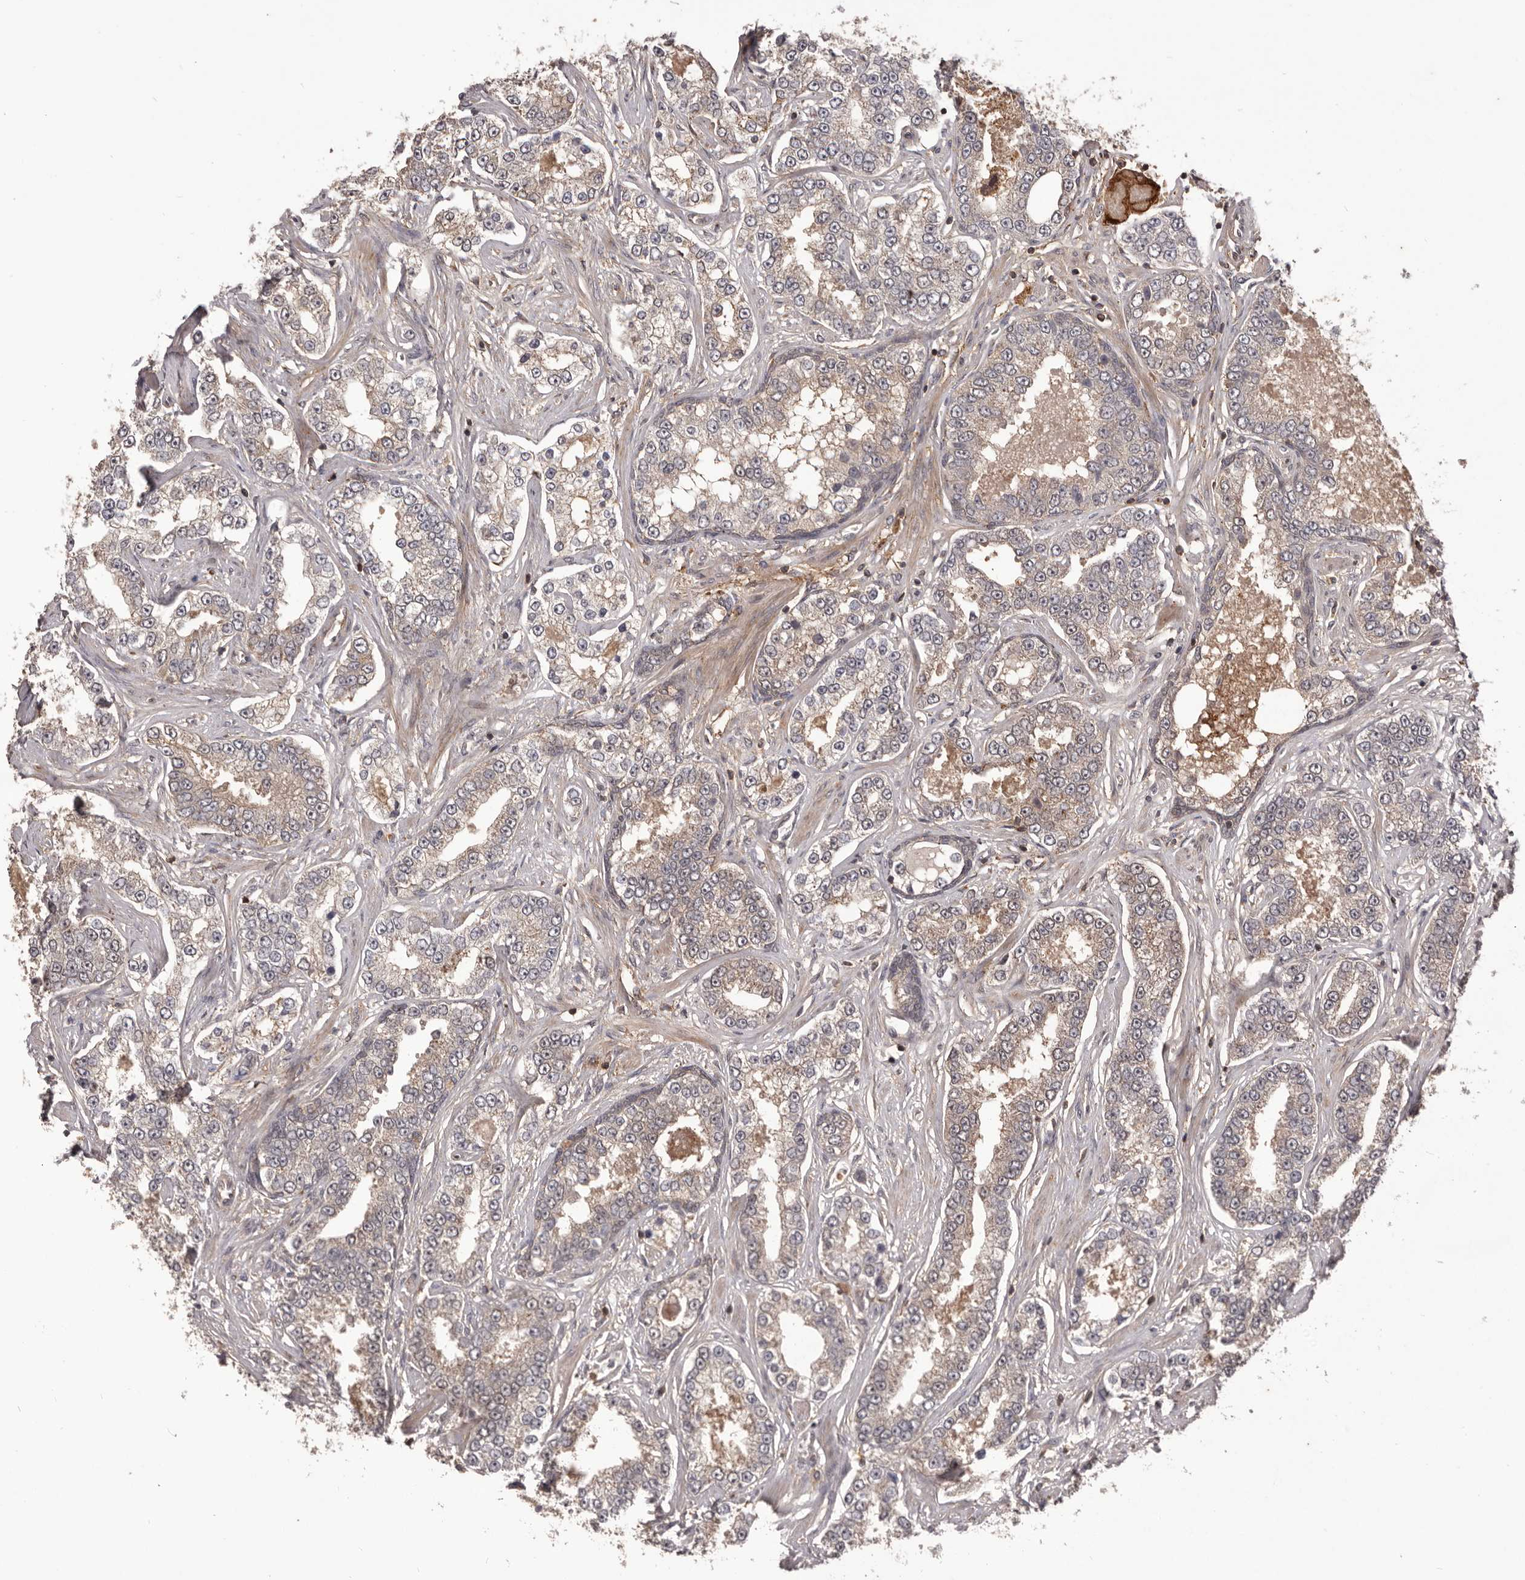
{"staining": {"intensity": "weak", "quantity": "25%-75%", "location": "cytoplasmic/membranous"}, "tissue": "prostate cancer", "cell_type": "Tumor cells", "image_type": "cancer", "snomed": [{"axis": "morphology", "description": "Normal tissue, NOS"}, {"axis": "morphology", "description": "Adenocarcinoma, High grade"}, {"axis": "topography", "description": "Prostate"}], "caption": "The photomicrograph displays staining of prostate high-grade adenocarcinoma, revealing weak cytoplasmic/membranous protein staining (brown color) within tumor cells. The staining was performed using DAB to visualize the protein expression in brown, while the nuclei were stained in blue with hematoxylin (Magnification: 20x).", "gene": "GLIPR2", "patient": {"sex": "male", "age": 83}}